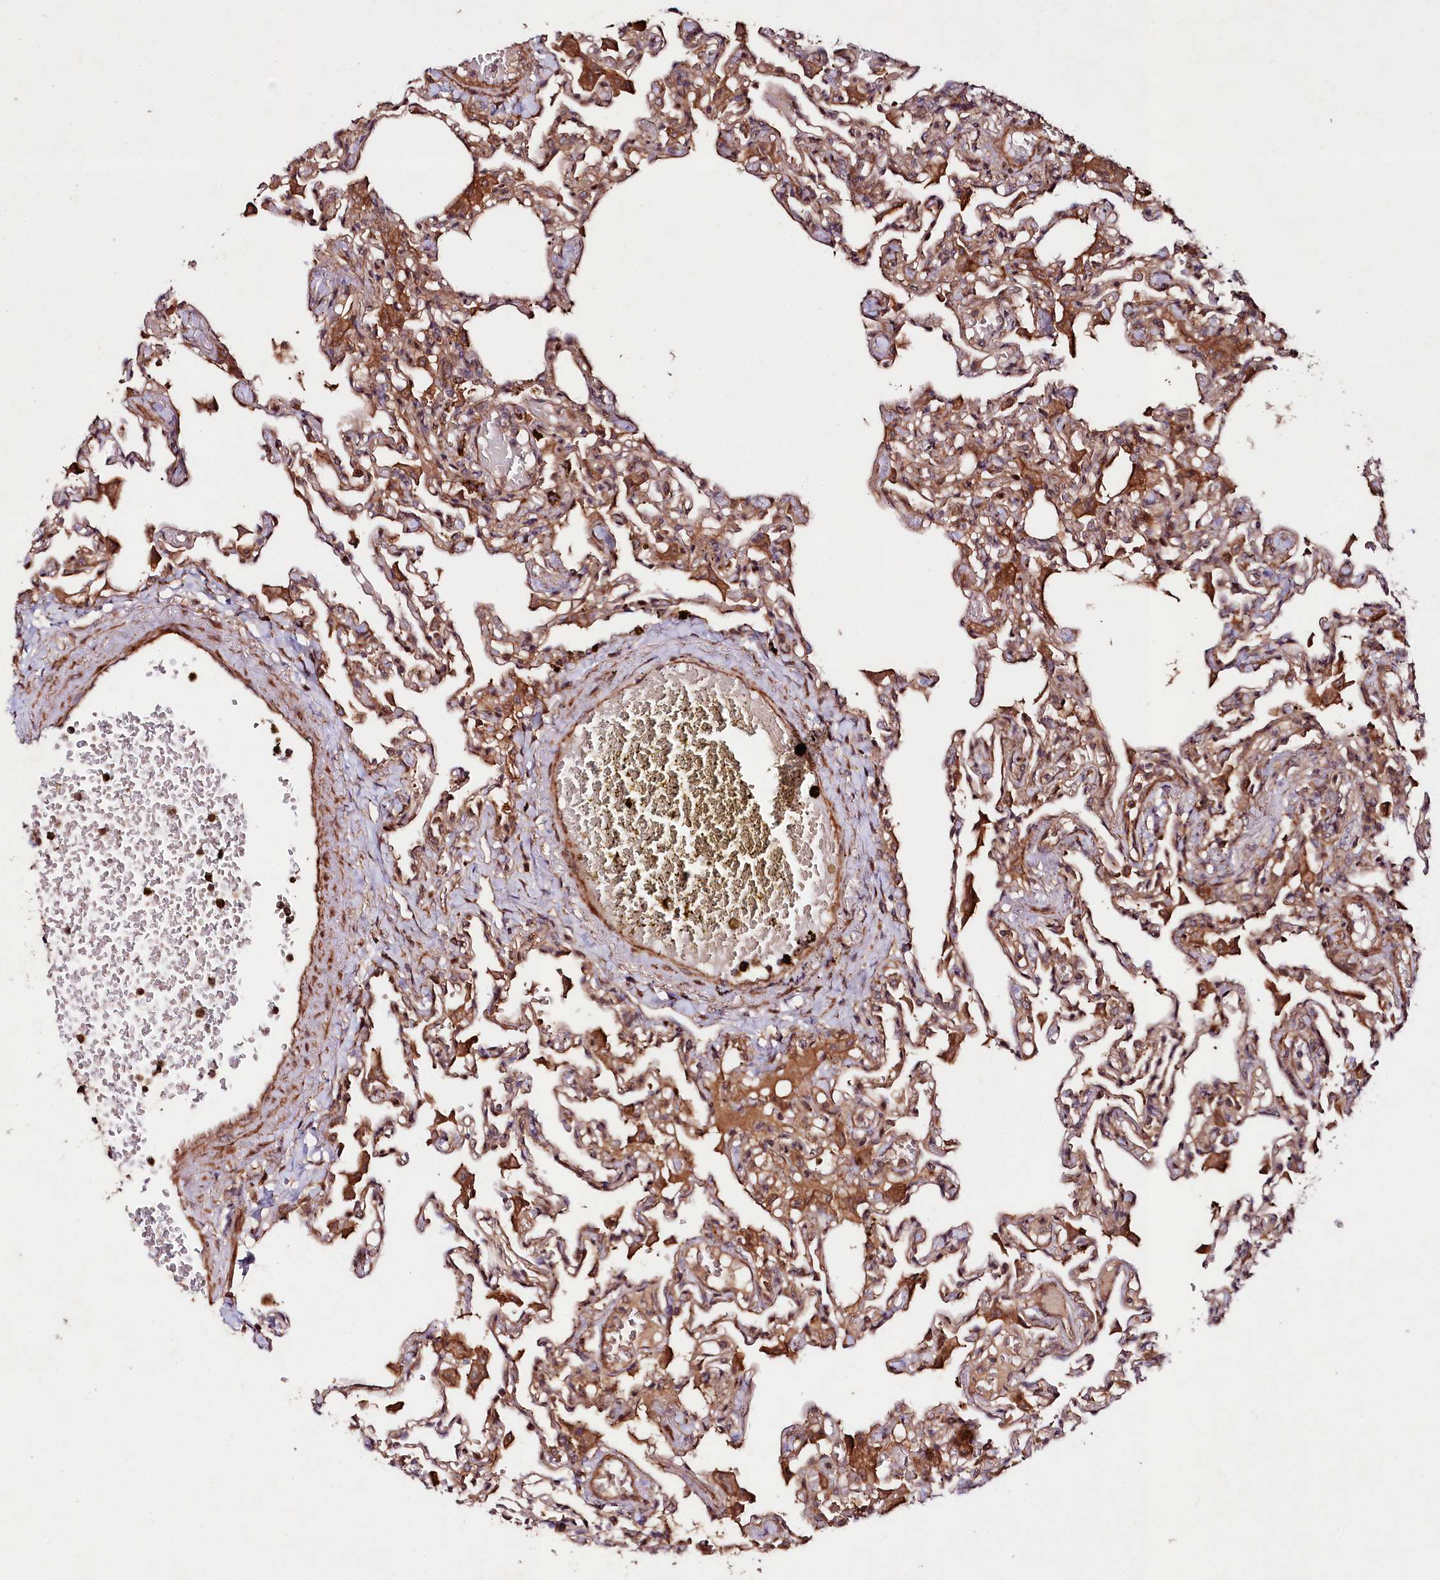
{"staining": {"intensity": "moderate", "quantity": "25%-75%", "location": "cytoplasmic/membranous"}, "tissue": "lung", "cell_type": "Alveolar cells", "image_type": "normal", "snomed": [{"axis": "morphology", "description": "Normal tissue, NOS"}, {"axis": "topography", "description": "Bronchus"}, {"axis": "topography", "description": "Lung"}], "caption": "Normal lung displays moderate cytoplasmic/membranous expression in about 25%-75% of alveolar cells.", "gene": "NEDD1", "patient": {"sex": "female", "age": 49}}